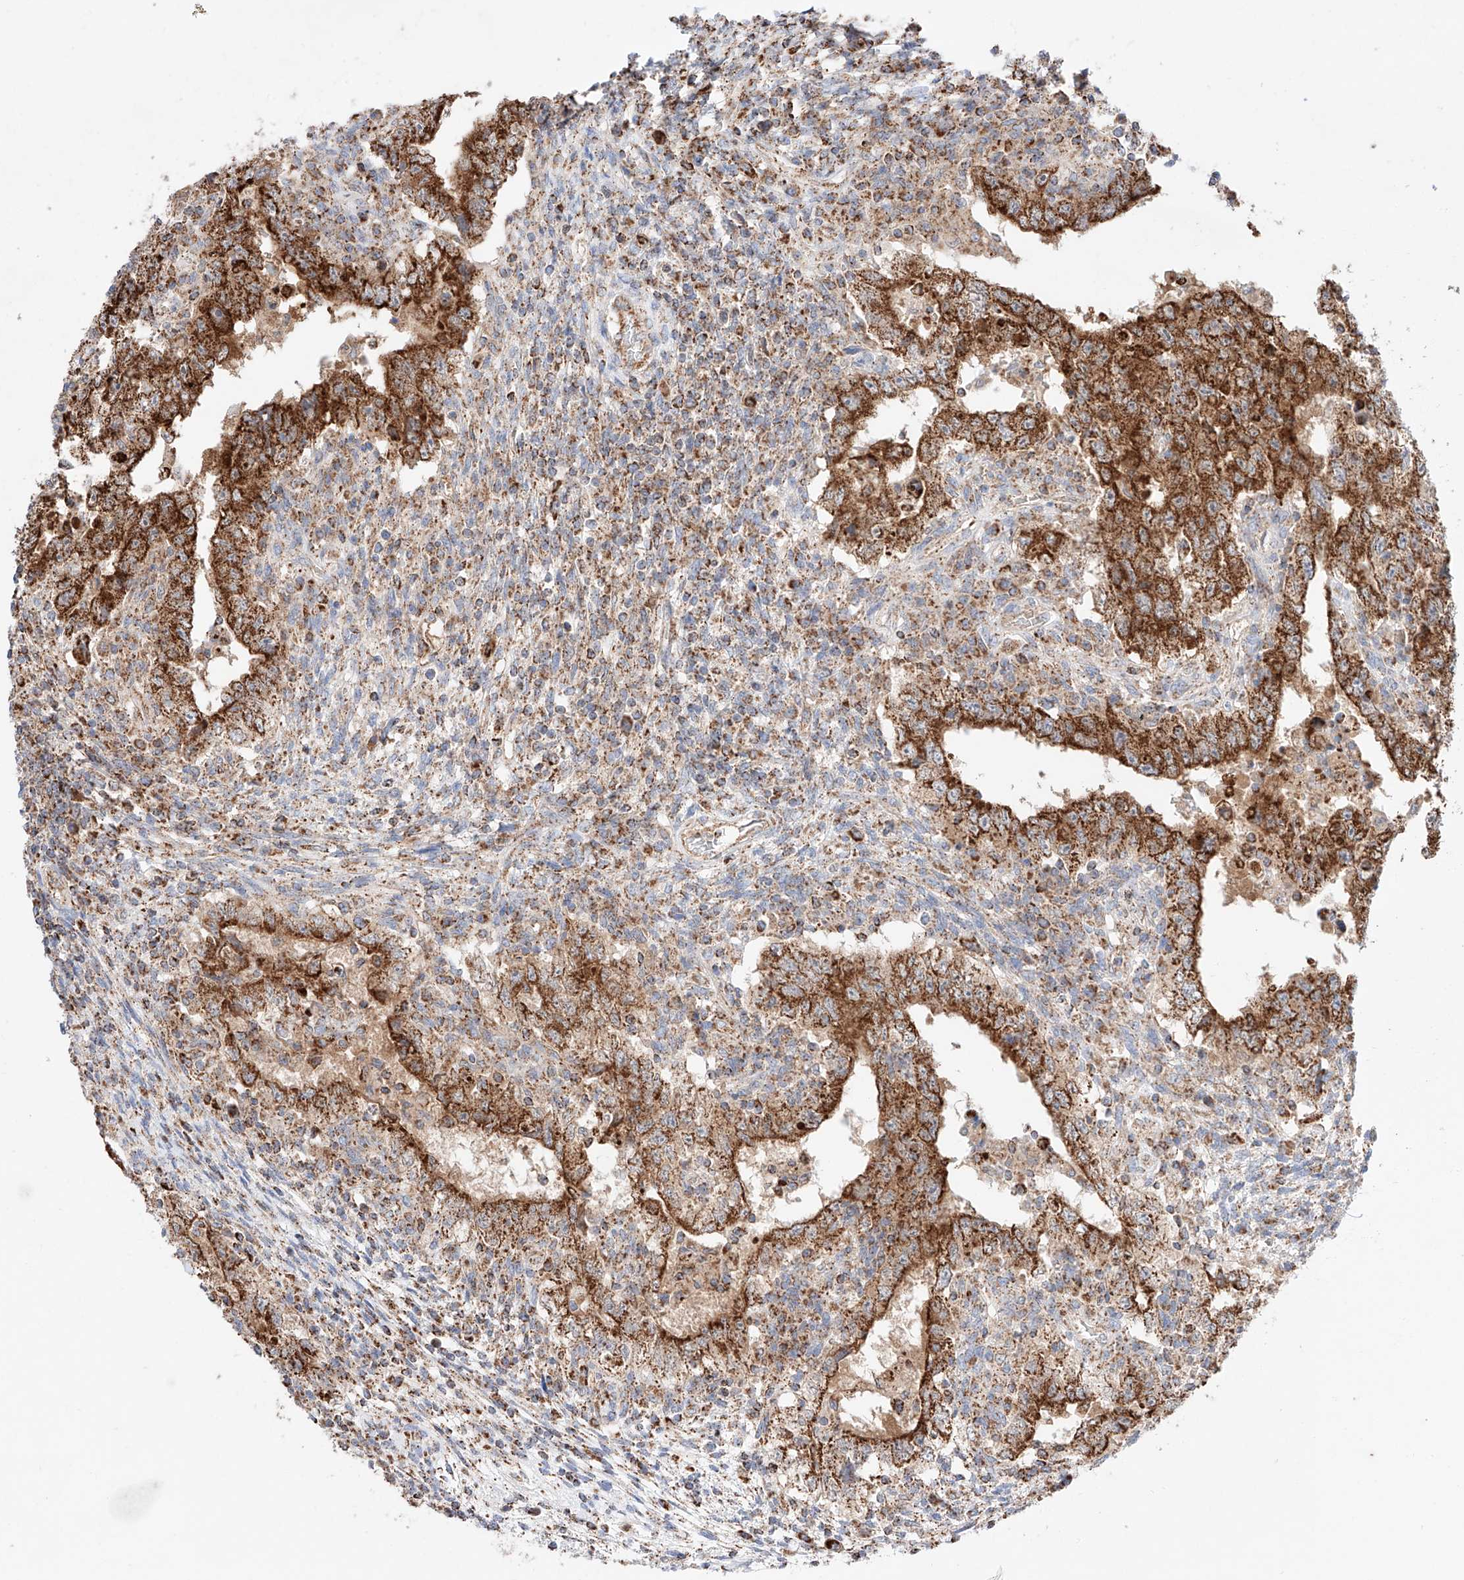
{"staining": {"intensity": "strong", "quantity": ">75%", "location": "cytoplasmic/membranous"}, "tissue": "testis cancer", "cell_type": "Tumor cells", "image_type": "cancer", "snomed": [{"axis": "morphology", "description": "Carcinoma, Embryonal, NOS"}, {"axis": "topography", "description": "Testis"}], "caption": "This is a histology image of immunohistochemistry (IHC) staining of testis embryonal carcinoma, which shows strong positivity in the cytoplasmic/membranous of tumor cells.", "gene": "KTI12", "patient": {"sex": "male", "age": 26}}